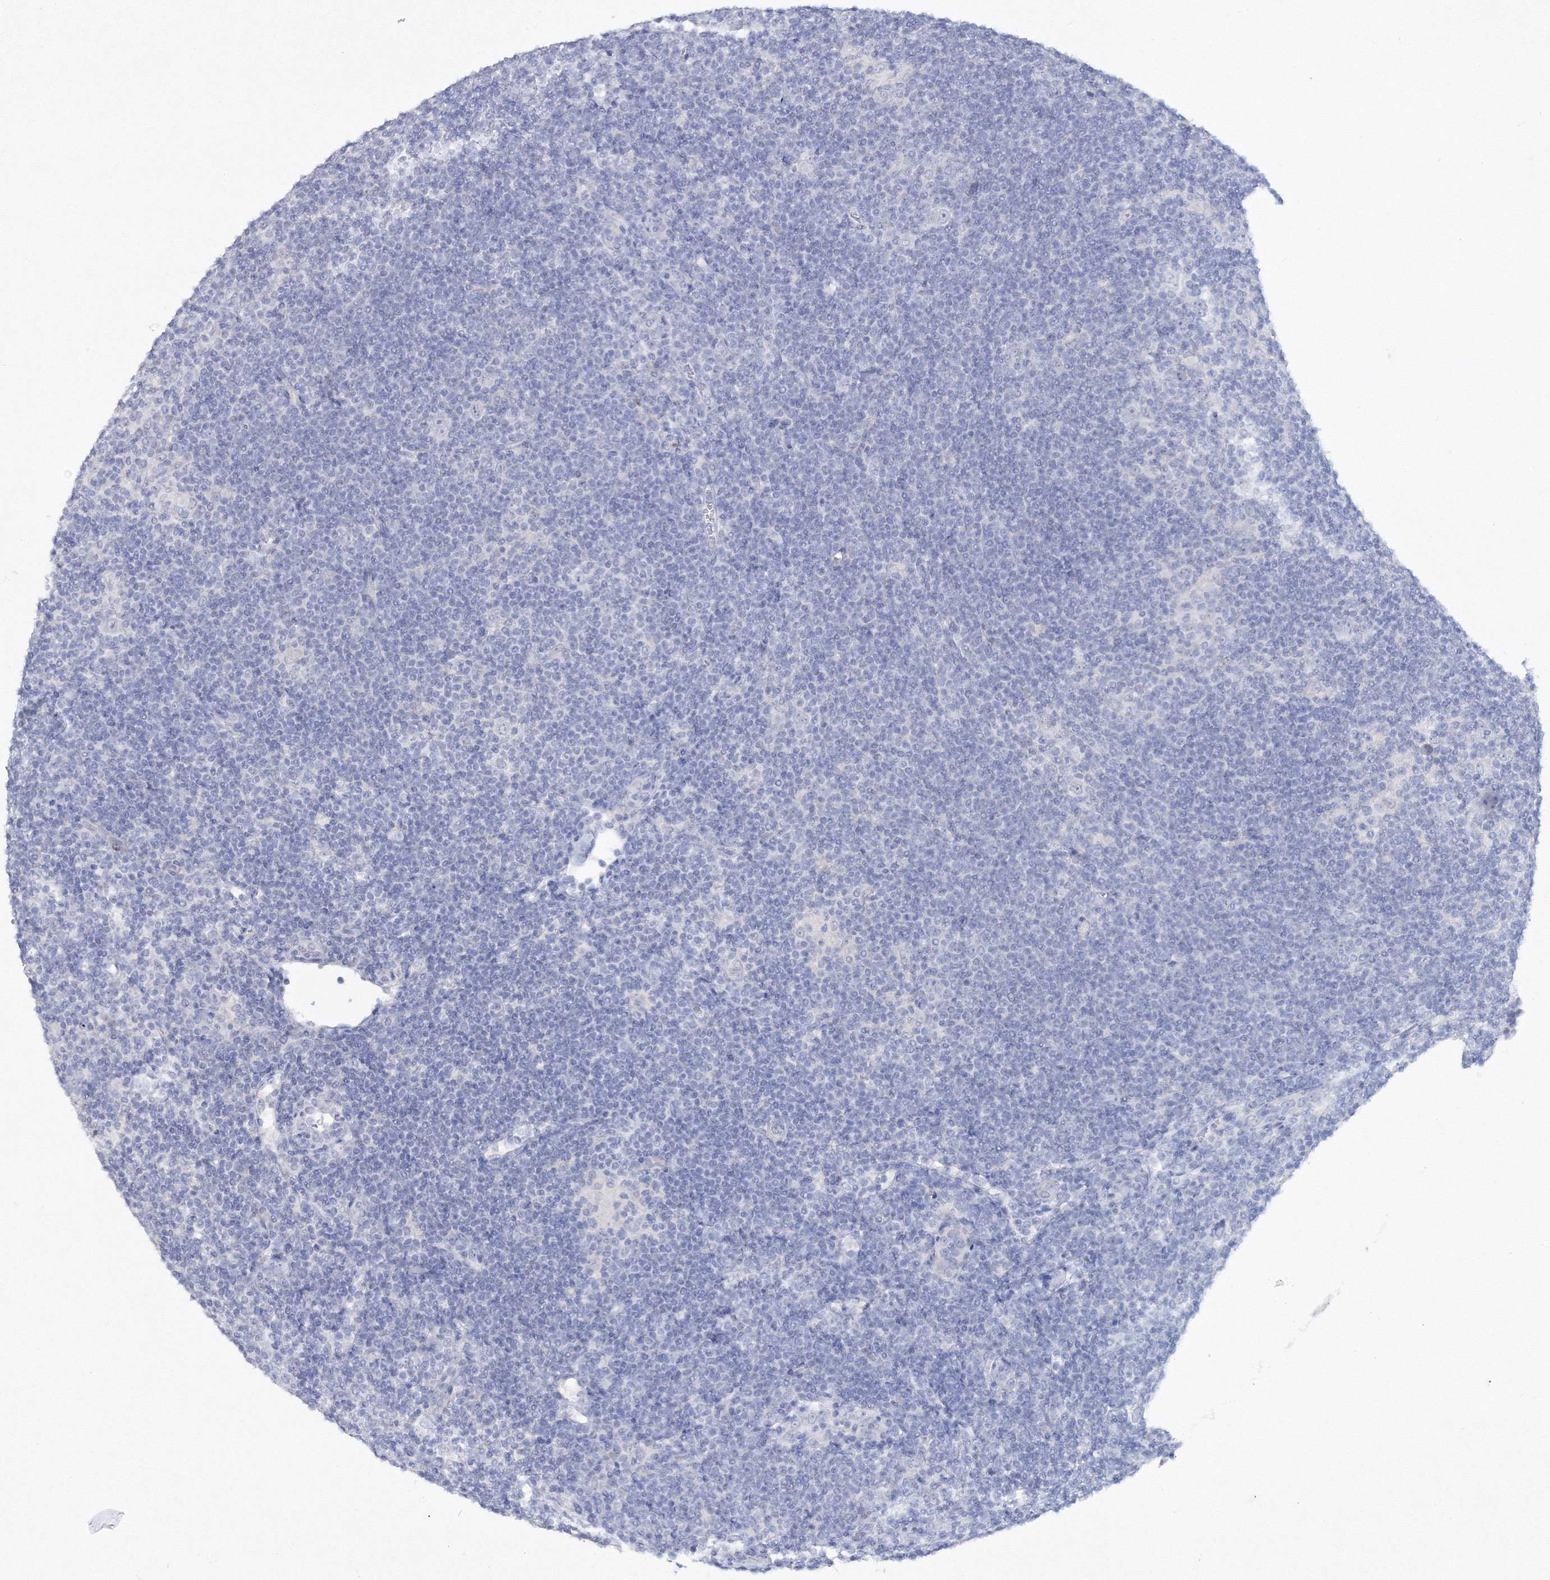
{"staining": {"intensity": "negative", "quantity": "none", "location": "none"}, "tissue": "lymphoma", "cell_type": "Tumor cells", "image_type": "cancer", "snomed": [{"axis": "morphology", "description": "Hodgkin's disease, NOS"}, {"axis": "topography", "description": "Lymph node"}], "caption": "Immunohistochemistry image of neoplastic tissue: human lymphoma stained with DAB displays no significant protein positivity in tumor cells.", "gene": "GCKR", "patient": {"sex": "female", "age": 57}}